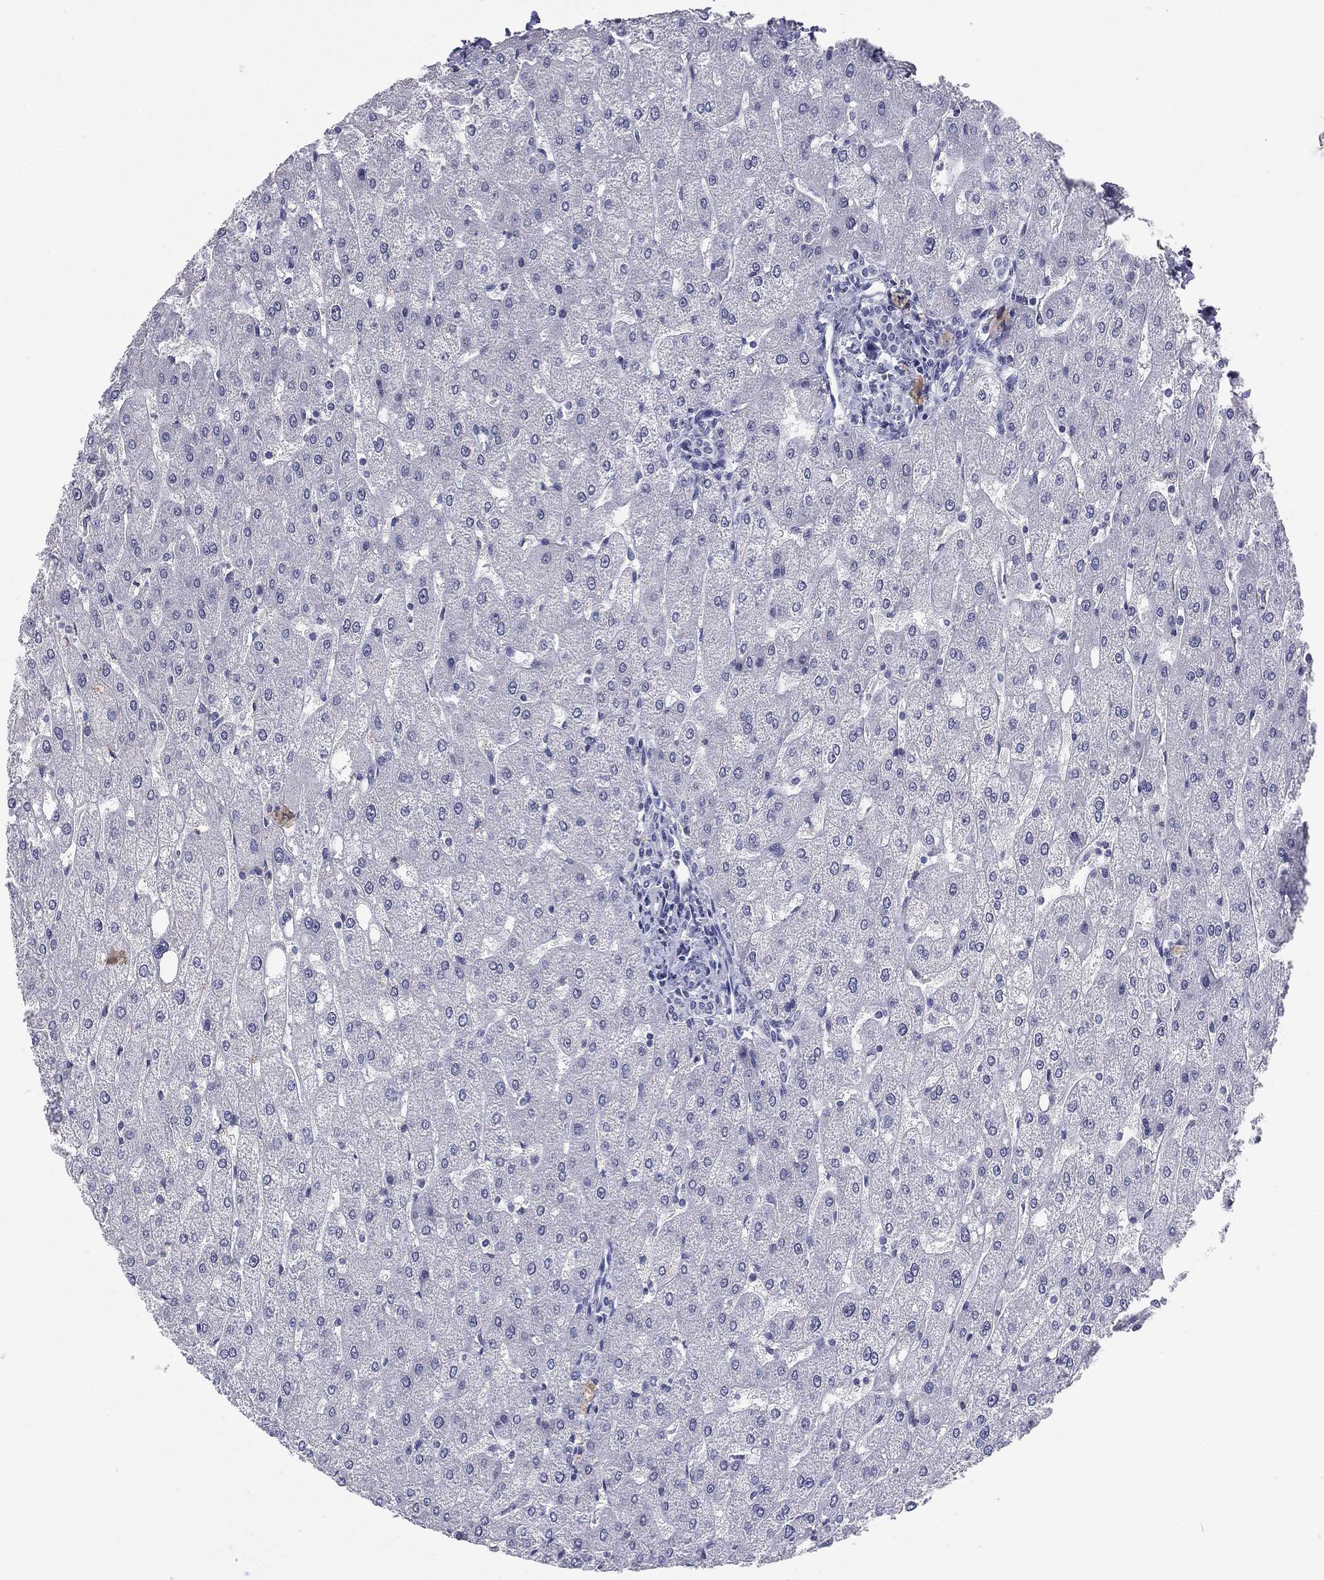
{"staining": {"intensity": "negative", "quantity": "none", "location": "none"}, "tissue": "liver", "cell_type": "Cholangiocytes", "image_type": "normal", "snomed": [{"axis": "morphology", "description": "Normal tissue, NOS"}, {"axis": "topography", "description": "Liver"}], "caption": "DAB (3,3'-diaminobenzidine) immunohistochemical staining of normal liver demonstrates no significant positivity in cholangiocytes. Nuclei are stained in blue.", "gene": "SERPINB4", "patient": {"sex": "male", "age": 67}}